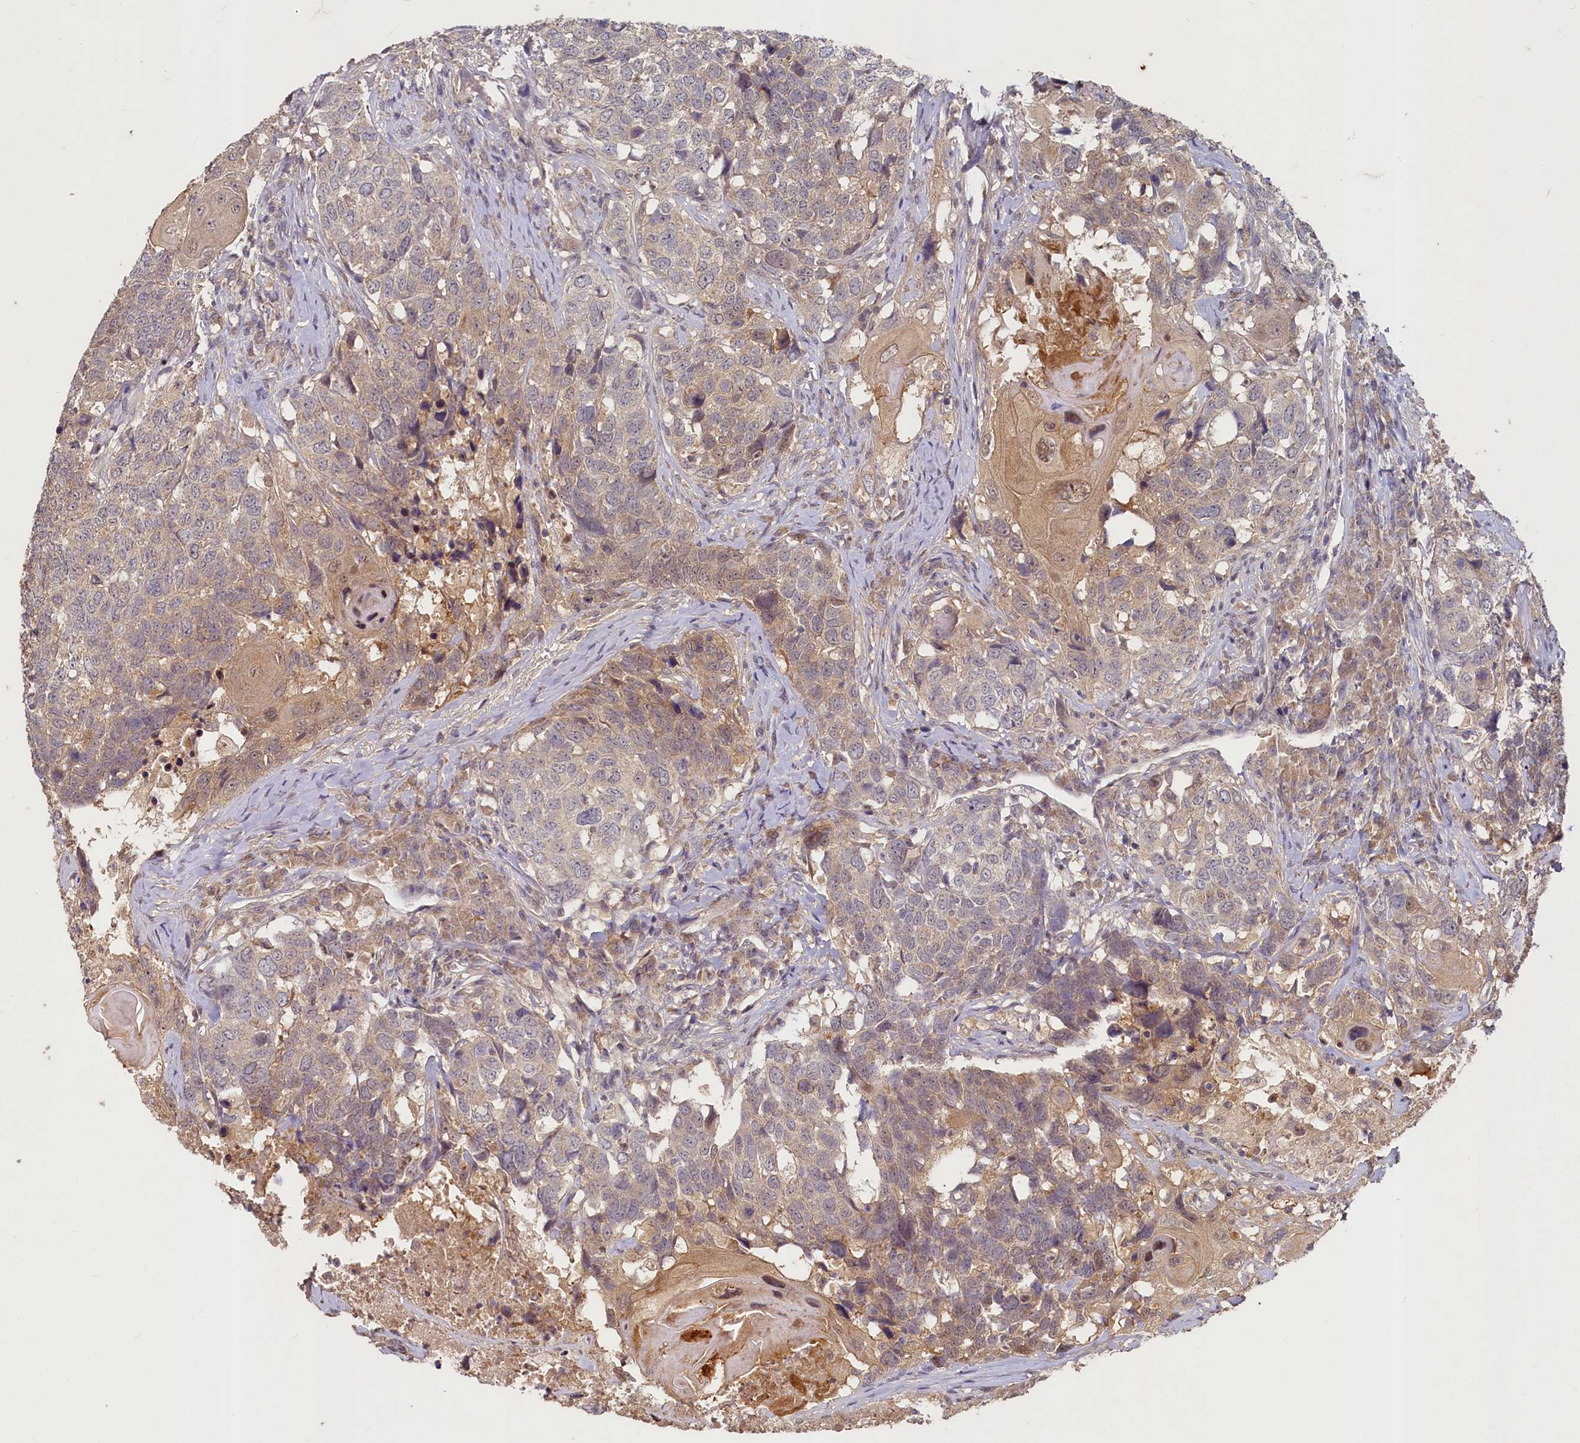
{"staining": {"intensity": "weak", "quantity": "25%-75%", "location": "cytoplasmic/membranous"}, "tissue": "head and neck cancer", "cell_type": "Tumor cells", "image_type": "cancer", "snomed": [{"axis": "morphology", "description": "Squamous cell carcinoma, NOS"}, {"axis": "topography", "description": "Head-Neck"}], "caption": "An immunohistochemistry (IHC) histopathology image of tumor tissue is shown. Protein staining in brown labels weak cytoplasmic/membranous positivity in head and neck cancer within tumor cells. (DAB = brown stain, brightfield microscopy at high magnification).", "gene": "HERC3", "patient": {"sex": "male", "age": 66}}